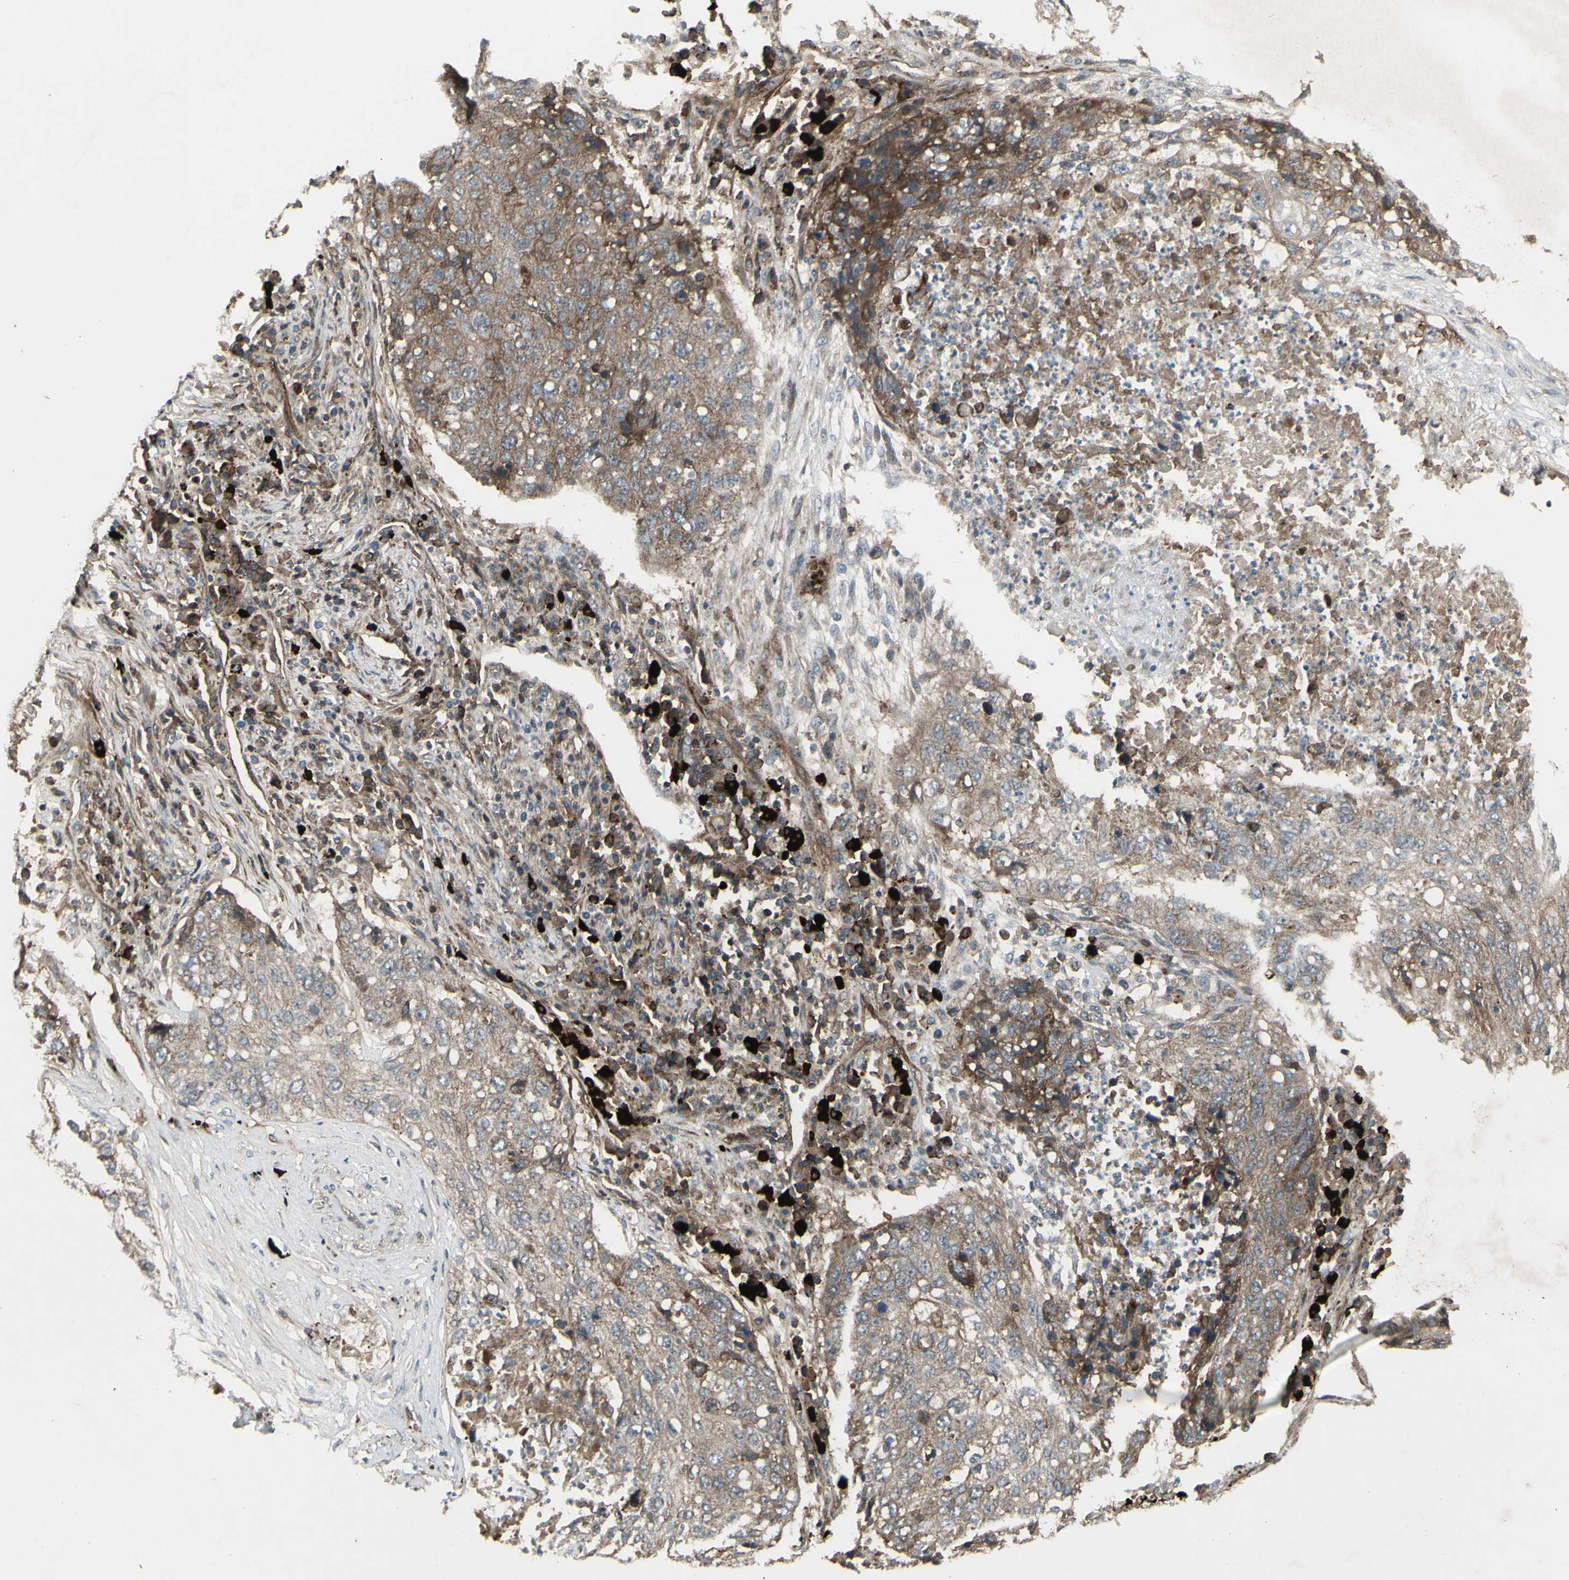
{"staining": {"intensity": "moderate", "quantity": ">75%", "location": "cytoplasmic/membranous"}, "tissue": "lung cancer", "cell_type": "Tumor cells", "image_type": "cancer", "snomed": [{"axis": "morphology", "description": "Squamous cell carcinoma, NOS"}, {"axis": "topography", "description": "Lung"}], "caption": "Squamous cell carcinoma (lung) stained for a protein displays moderate cytoplasmic/membranous positivity in tumor cells.", "gene": "FXYD5", "patient": {"sex": "female", "age": 63}}